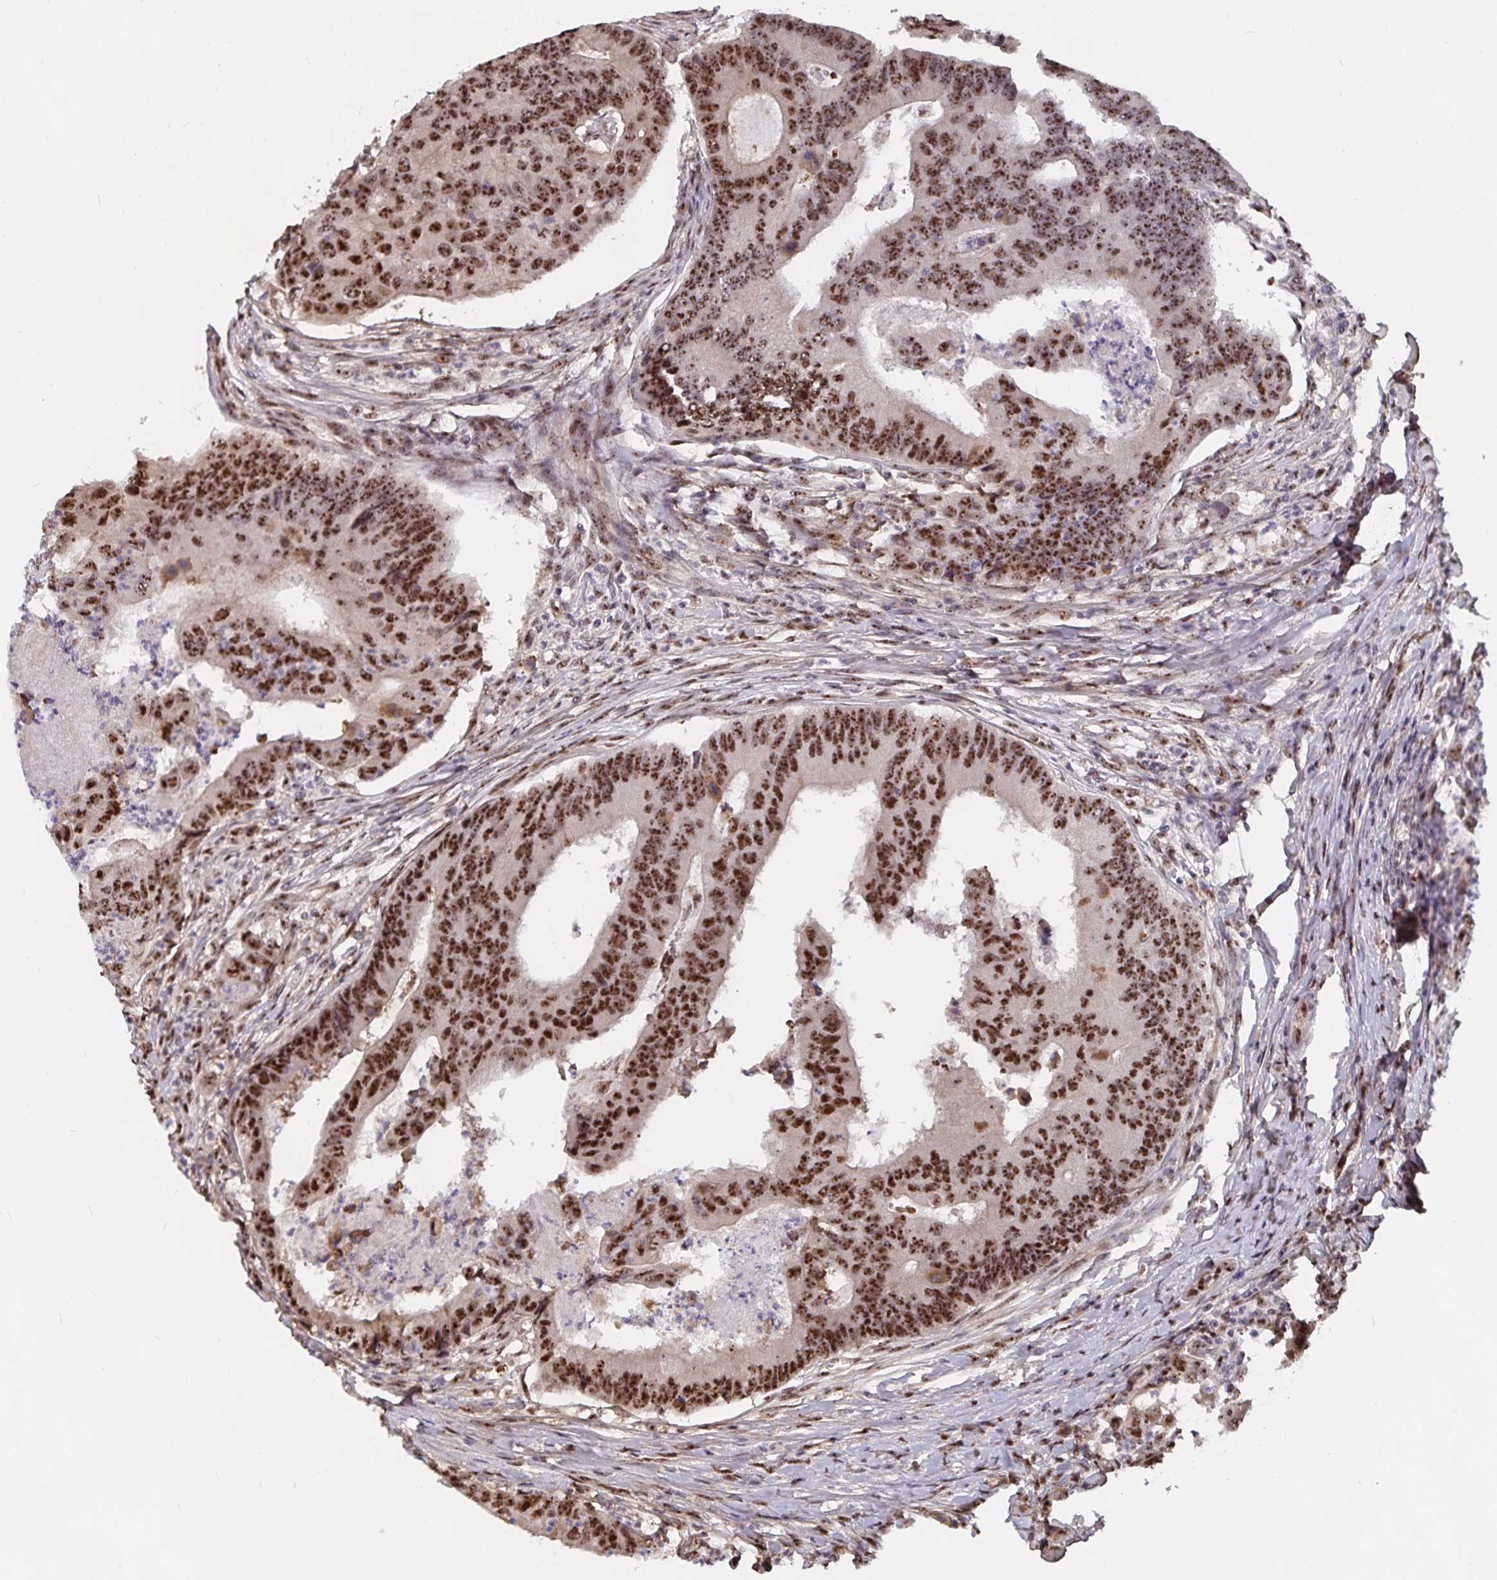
{"staining": {"intensity": "strong", "quantity": ">75%", "location": "nuclear"}, "tissue": "colorectal cancer", "cell_type": "Tumor cells", "image_type": "cancer", "snomed": [{"axis": "morphology", "description": "Adenocarcinoma, NOS"}, {"axis": "topography", "description": "Colon"}], "caption": "Protein expression analysis of colorectal adenocarcinoma reveals strong nuclear expression in about >75% of tumor cells. (DAB (3,3'-diaminobenzidine) = brown stain, brightfield microscopy at high magnification).", "gene": "LAS1L", "patient": {"sex": "female", "age": 67}}